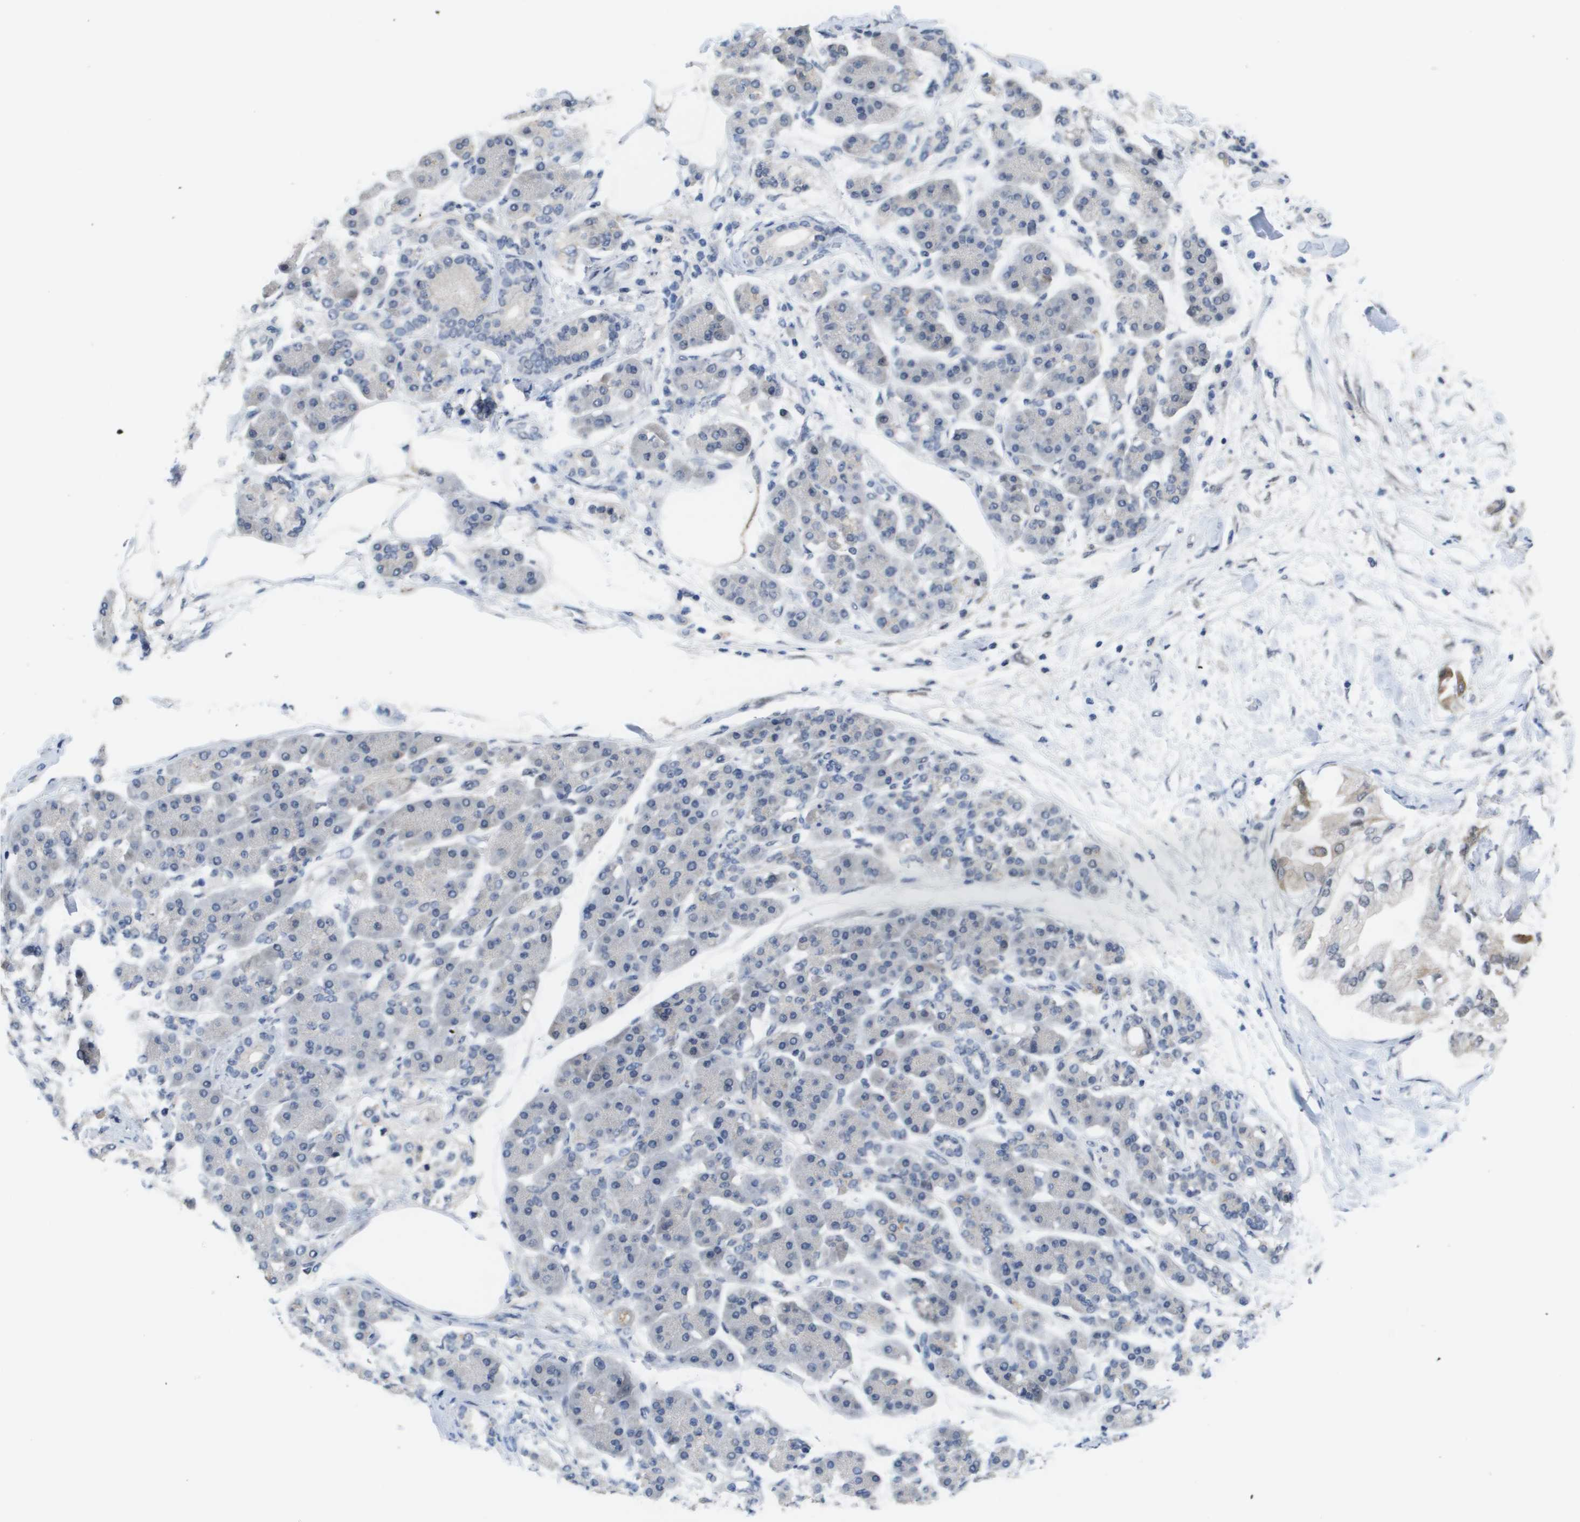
{"staining": {"intensity": "negative", "quantity": "none", "location": "none"}, "tissue": "pancreatic cancer", "cell_type": "Tumor cells", "image_type": "cancer", "snomed": [{"axis": "morphology", "description": "Adenocarcinoma, NOS"}, {"axis": "morphology", "description": "Adenocarcinoma, metastatic, NOS"}, {"axis": "topography", "description": "Lymph node"}, {"axis": "topography", "description": "Pancreas"}, {"axis": "topography", "description": "Duodenum"}], "caption": "This is a photomicrograph of immunohistochemistry (IHC) staining of pancreatic cancer (adenocarcinoma), which shows no expression in tumor cells.", "gene": "AMBRA1", "patient": {"sex": "female", "age": 64}}